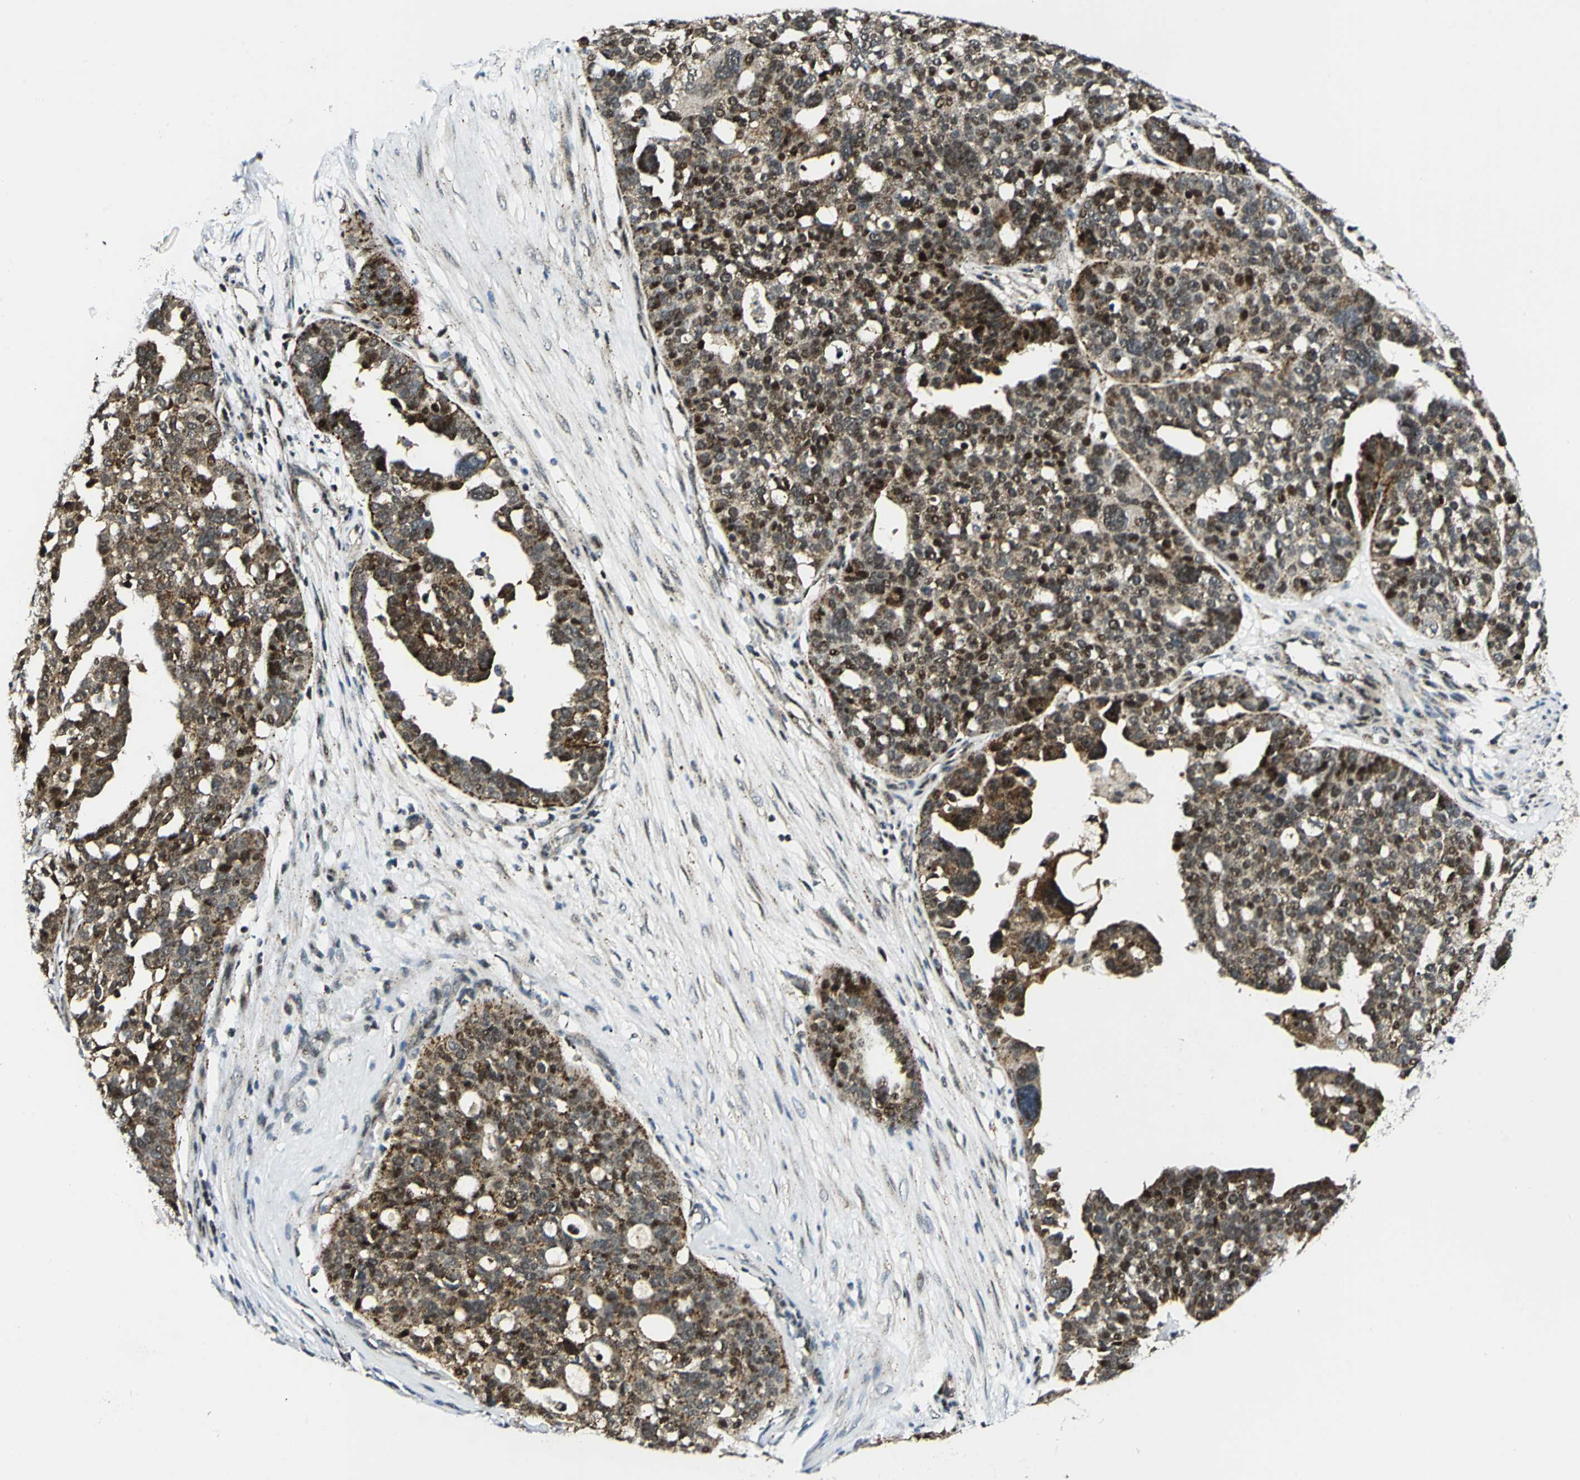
{"staining": {"intensity": "strong", "quantity": ">75%", "location": "cytoplasmic/membranous,nuclear"}, "tissue": "ovarian cancer", "cell_type": "Tumor cells", "image_type": "cancer", "snomed": [{"axis": "morphology", "description": "Cystadenocarcinoma, serous, NOS"}, {"axis": "topography", "description": "Ovary"}], "caption": "Strong cytoplasmic/membranous and nuclear positivity is identified in approximately >75% of tumor cells in ovarian serous cystadenocarcinoma.", "gene": "ATP6V1A", "patient": {"sex": "female", "age": 59}}